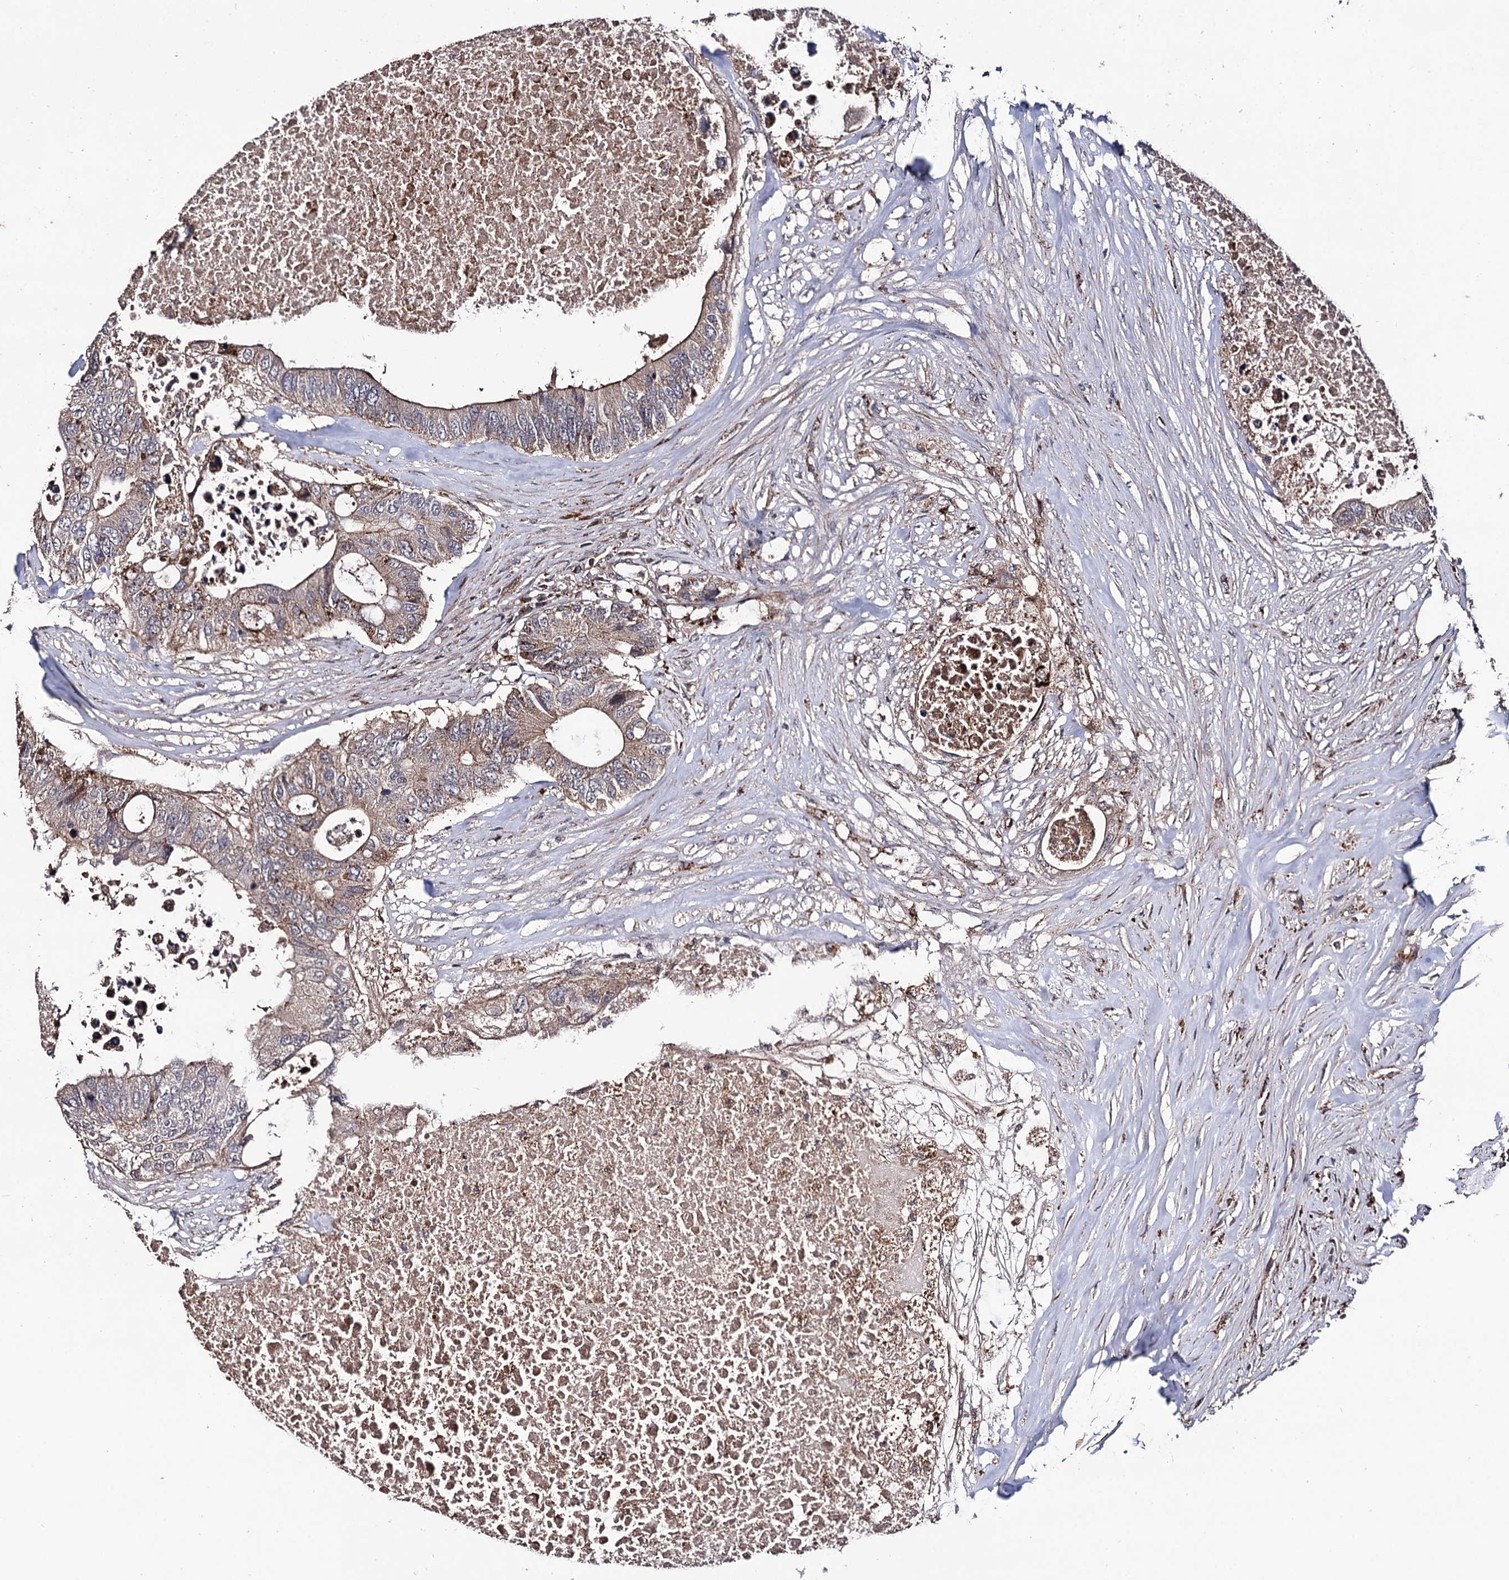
{"staining": {"intensity": "weak", "quantity": ">75%", "location": "cytoplasmic/membranous"}, "tissue": "colorectal cancer", "cell_type": "Tumor cells", "image_type": "cancer", "snomed": [{"axis": "morphology", "description": "Adenocarcinoma, NOS"}, {"axis": "topography", "description": "Colon"}], "caption": "Human colorectal adenocarcinoma stained for a protein (brown) displays weak cytoplasmic/membranous positive positivity in approximately >75% of tumor cells.", "gene": "MICAL2", "patient": {"sex": "male", "age": 71}}